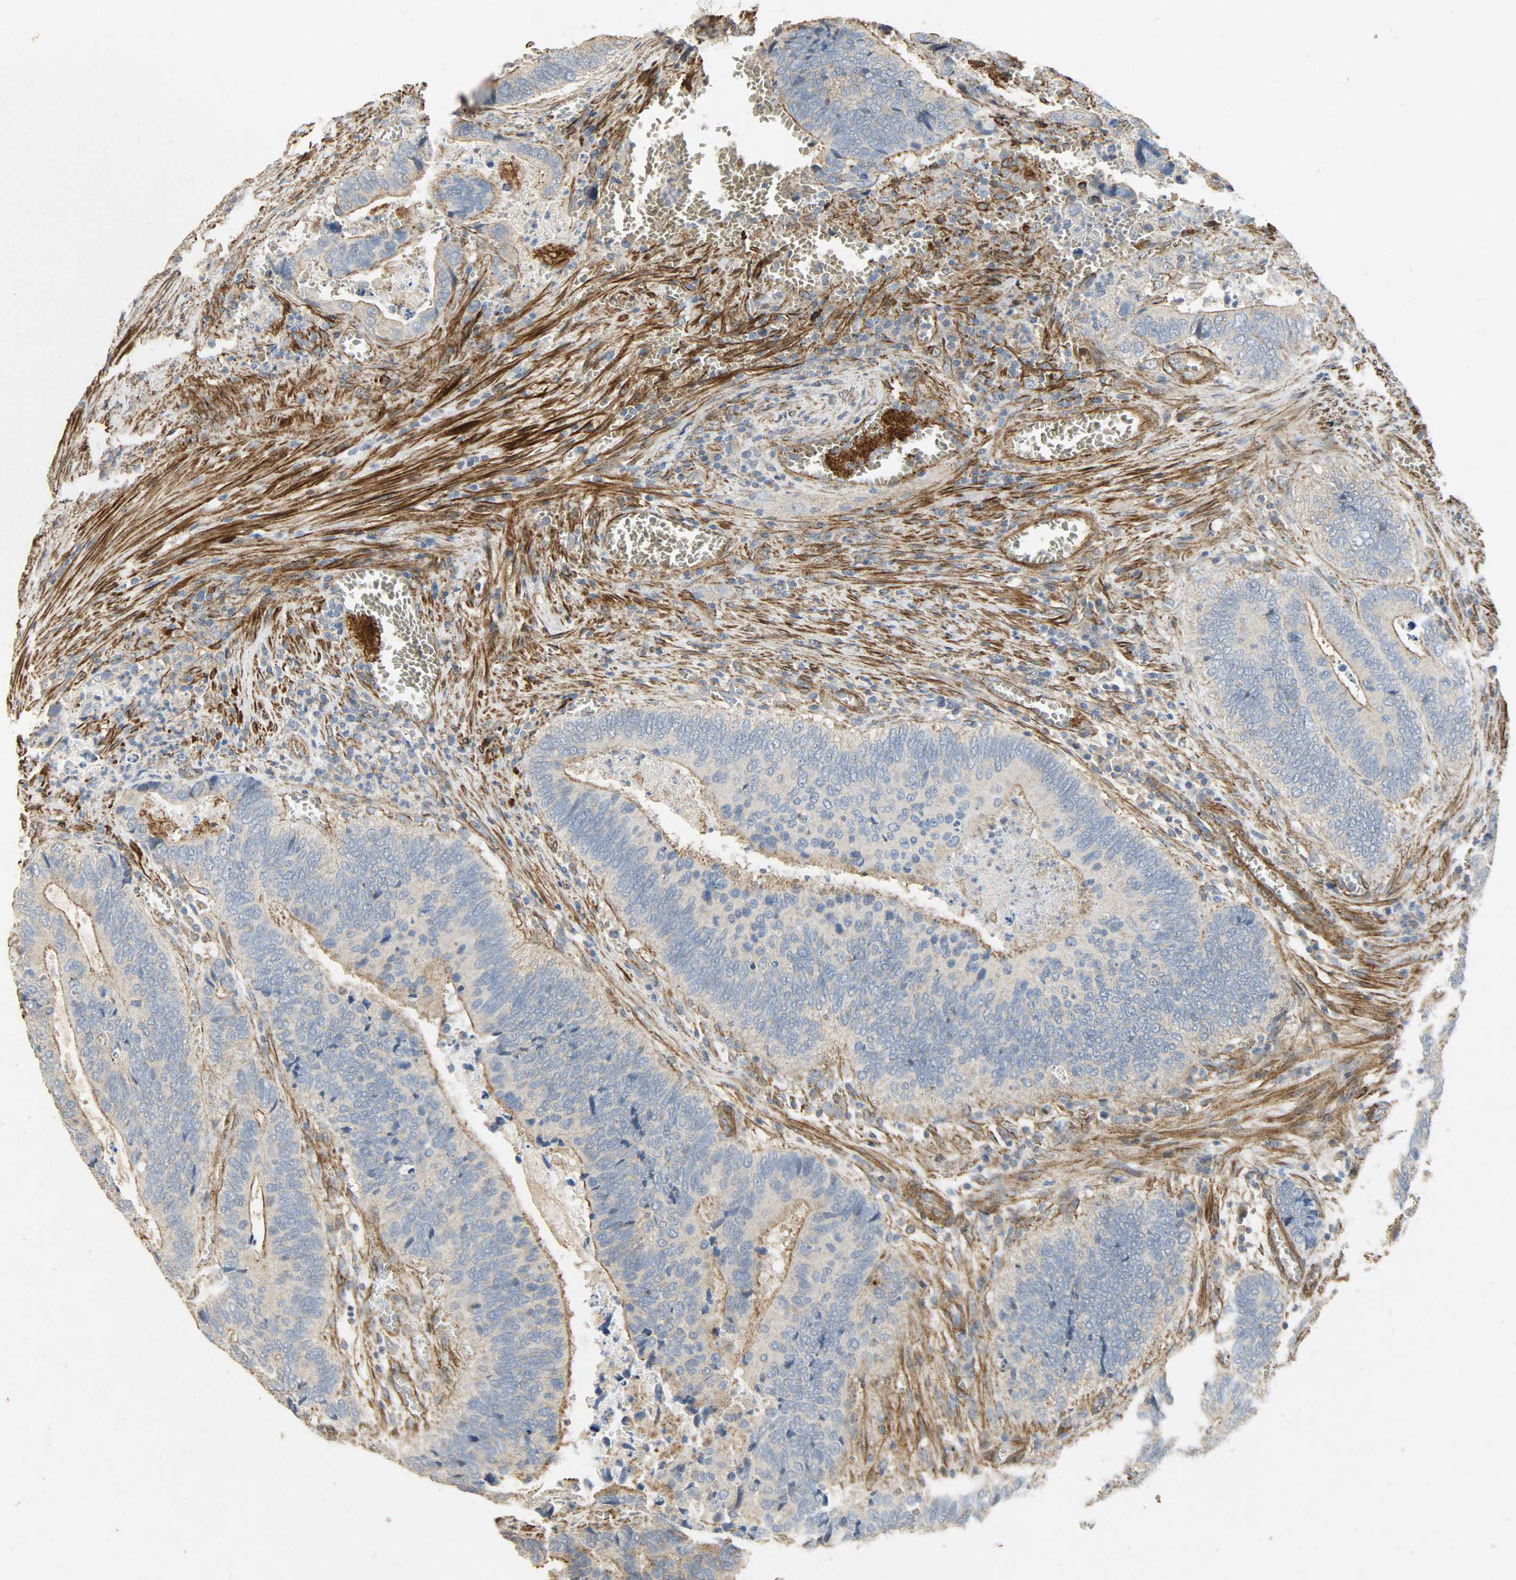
{"staining": {"intensity": "weak", "quantity": "25%-75%", "location": "cytoplasmic/membranous"}, "tissue": "colorectal cancer", "cell_type": "Tumor cells", "image_type": "cancer", "snomed": [{"axis": "morphology", "description": "Adenocarcinoma, NOS"}, {"axis": "topography", "description": "Colon"}], "caption": "Protein expression analysis of adenocarcinoma (colorectal) shows weak cytoplasmic/membranous staining in about 25%-75% of tumor cells.", "gene": "TPM4", "patient": {"sex": "male", "age": 72}}